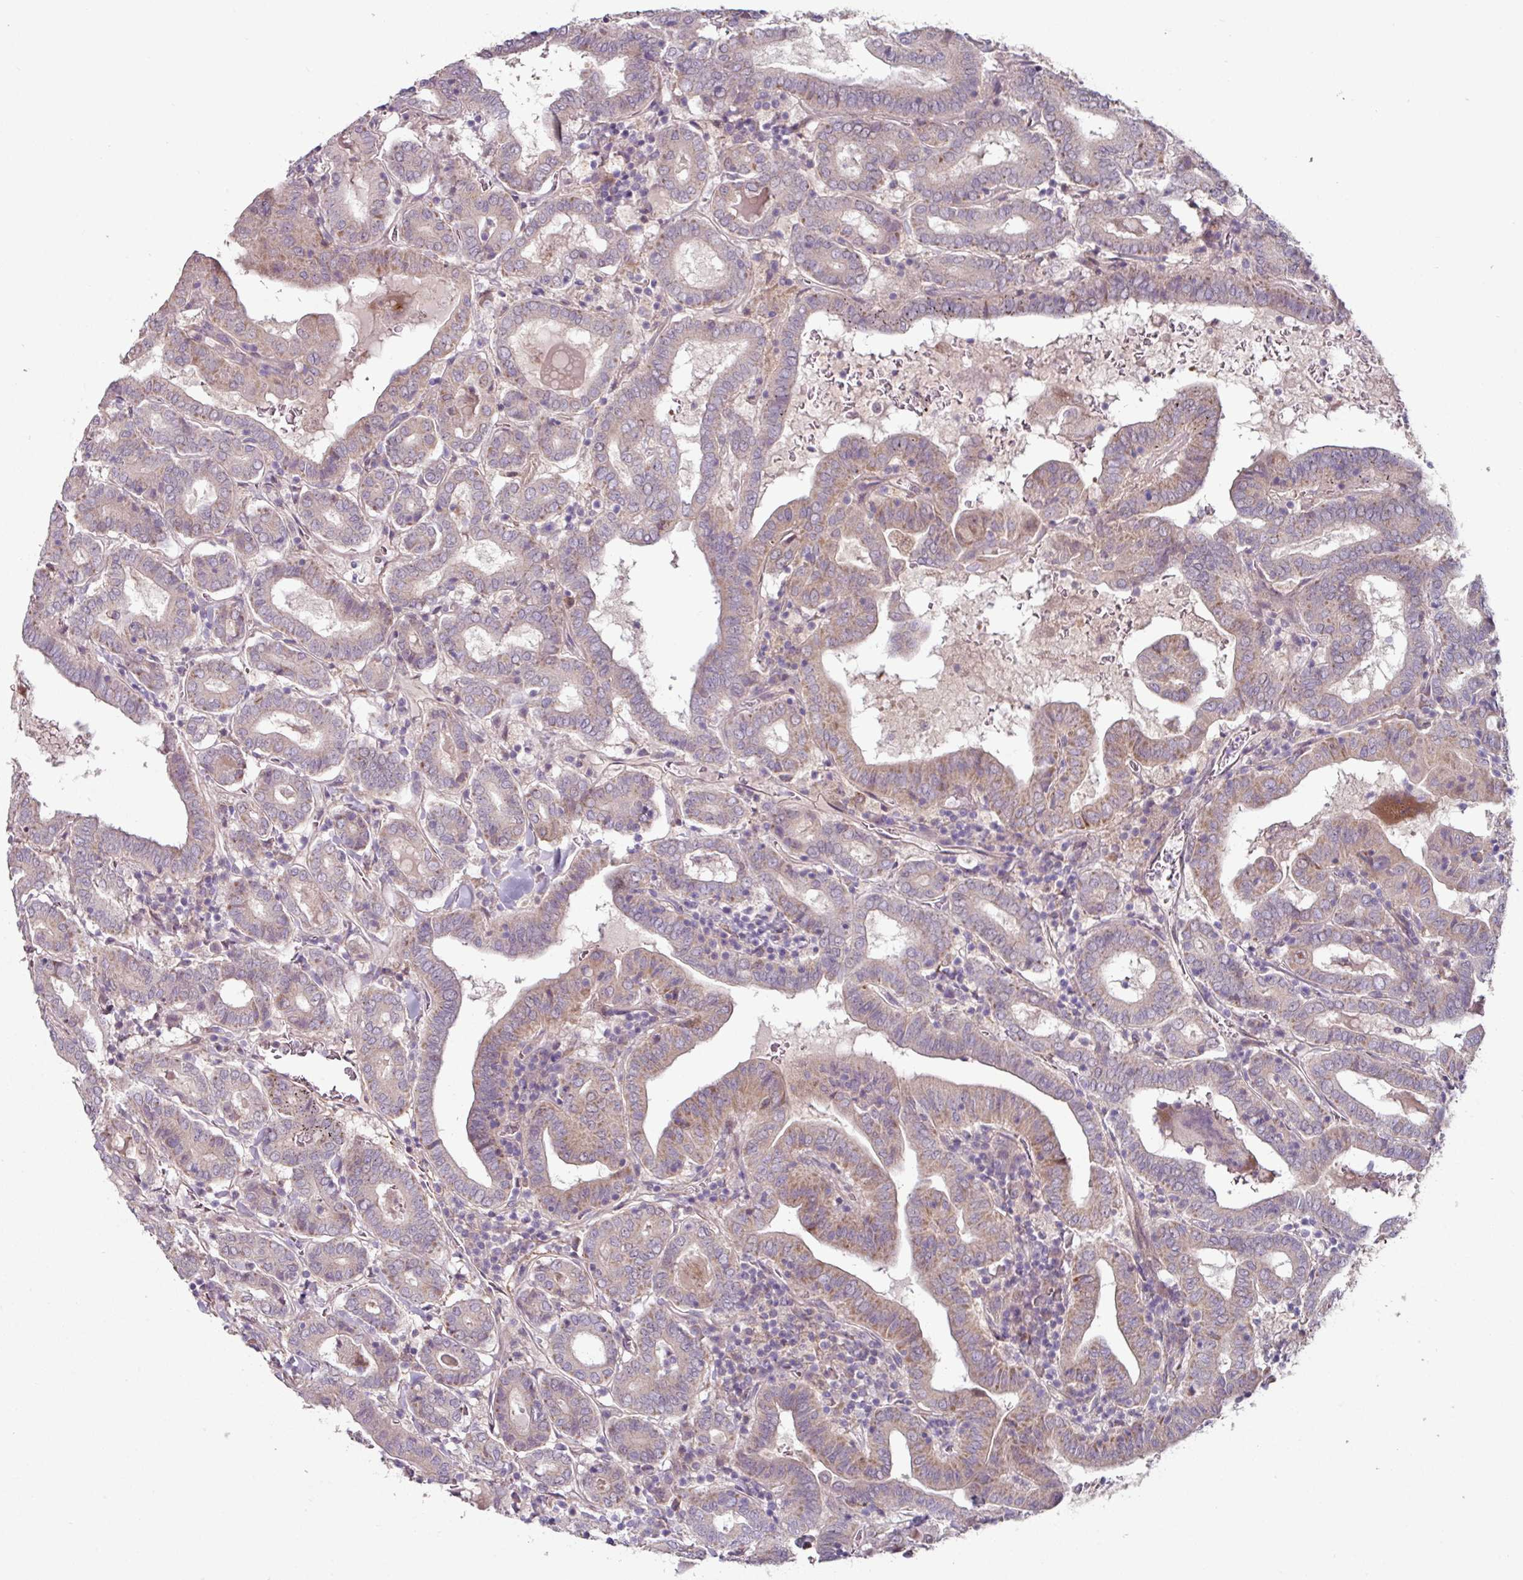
{"staining": {"intensity": "moderate", "quantity": "<25%", "location": "cytoplasmic/membranous"}, "tissue": "thyroid cancer", "cell_type": "Tumor cells", "image_type": "cancer", "snomed": [{"axis": "morphology", "description": "Papillary adenocarcinoma, NOS"}, {"axis": "topography", "description": "Thyroid gland"}], "caption": "A micrograph of human thyroid cancer (papillary adenocarcinoma) stained for a protein displays moderate cytoplasmic/membranous brown staining in tumor cells.", "gene": "MTMR14", "patient": {"sex": "female", "age": 72}}